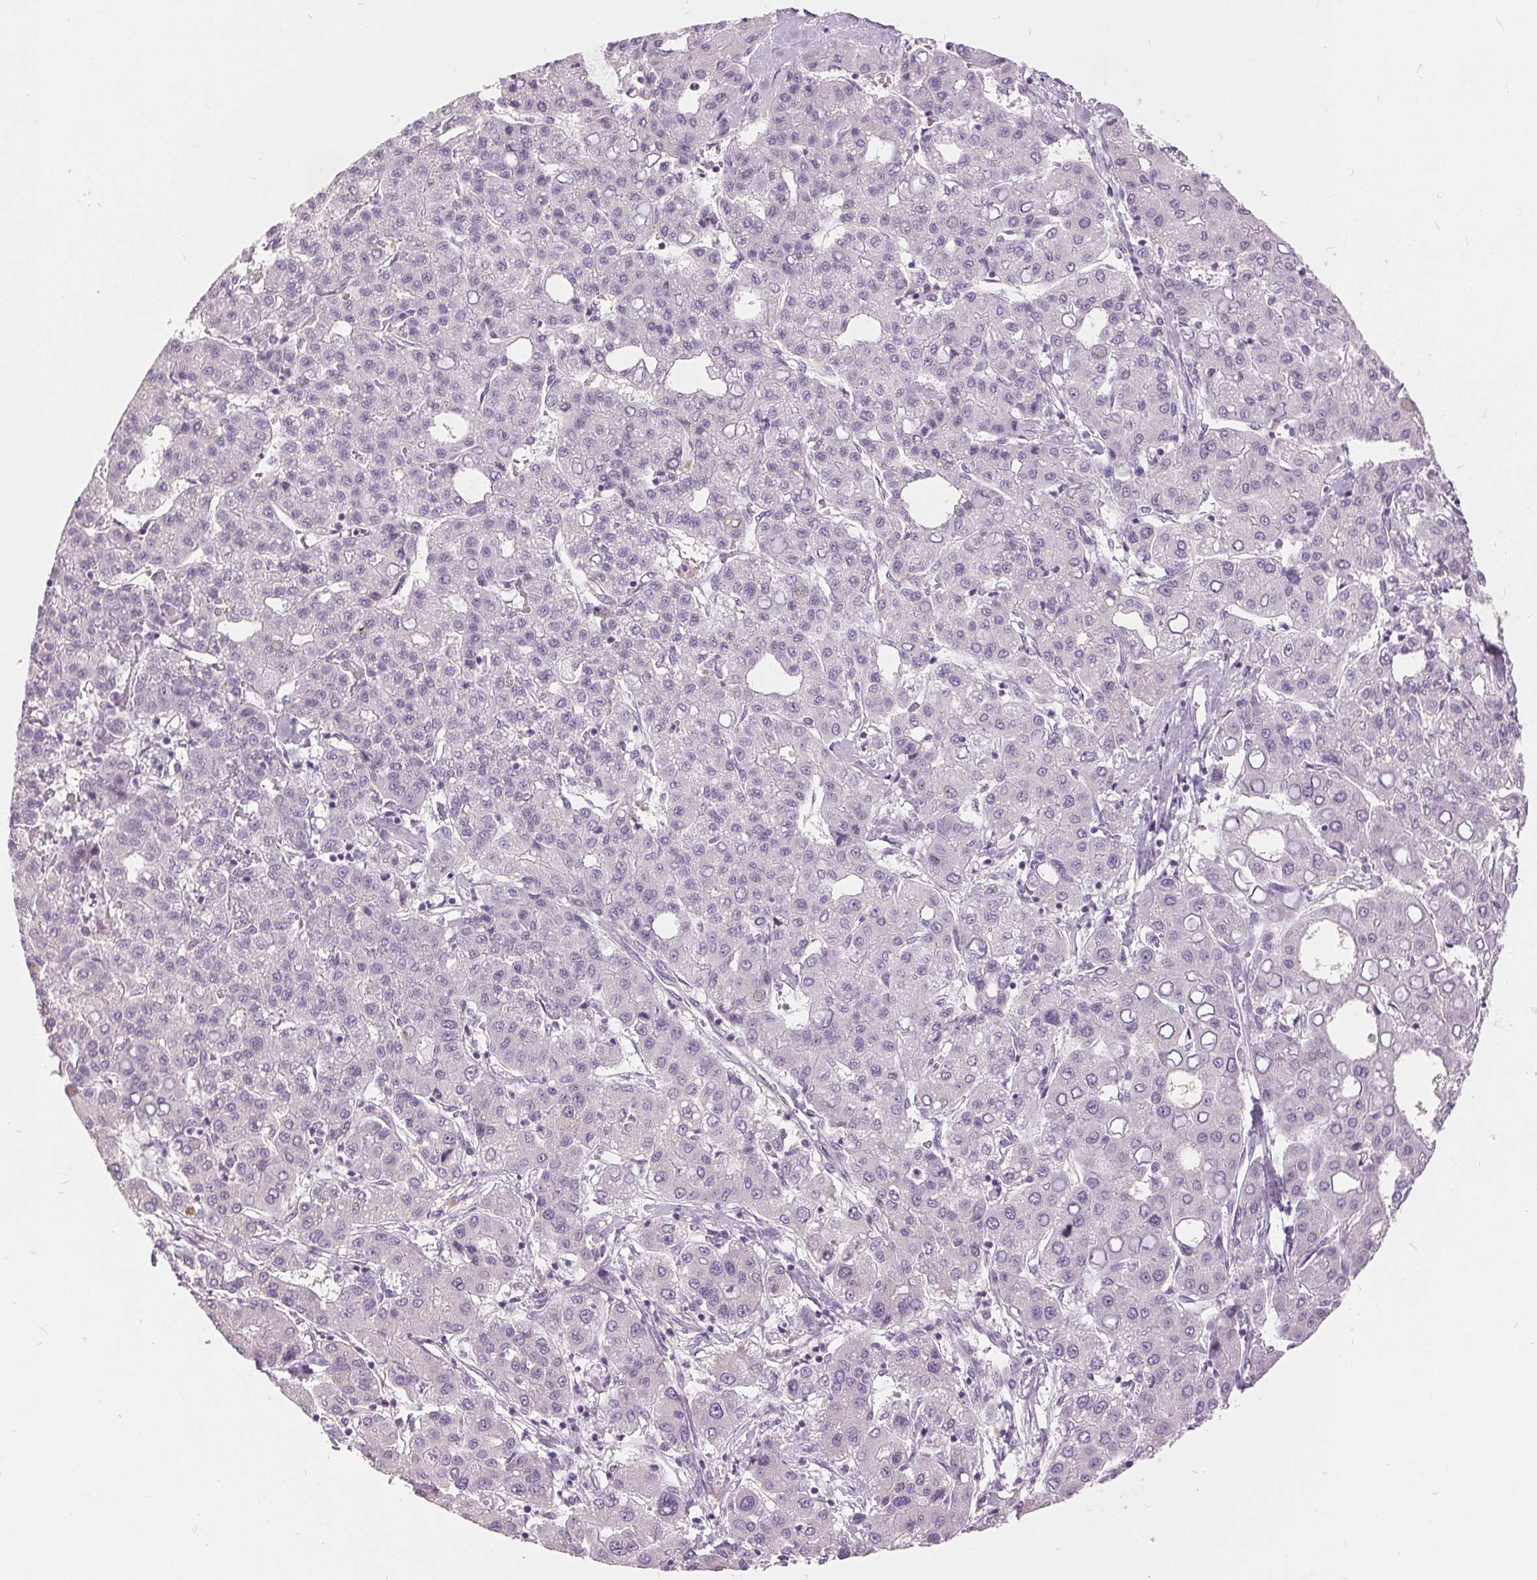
{"staining": {"intensity": "negative", "quantity": "none", "location": "none"}, "tissue": "liver cancer", "cell_type": "Tumor cells", "image_type": "cancer", "snomed": [{"axis": "morphology", "description": "Carcinoma, Hepatocellular, NOS"}, {"axis": "topography", "description": "Liver"}], "caption": "Tumor cells are negative for protein expression in human hepatocellular carcinoma (liver).", "gene": "DSG3", "patient": {"sex": "male", "age": 65}}